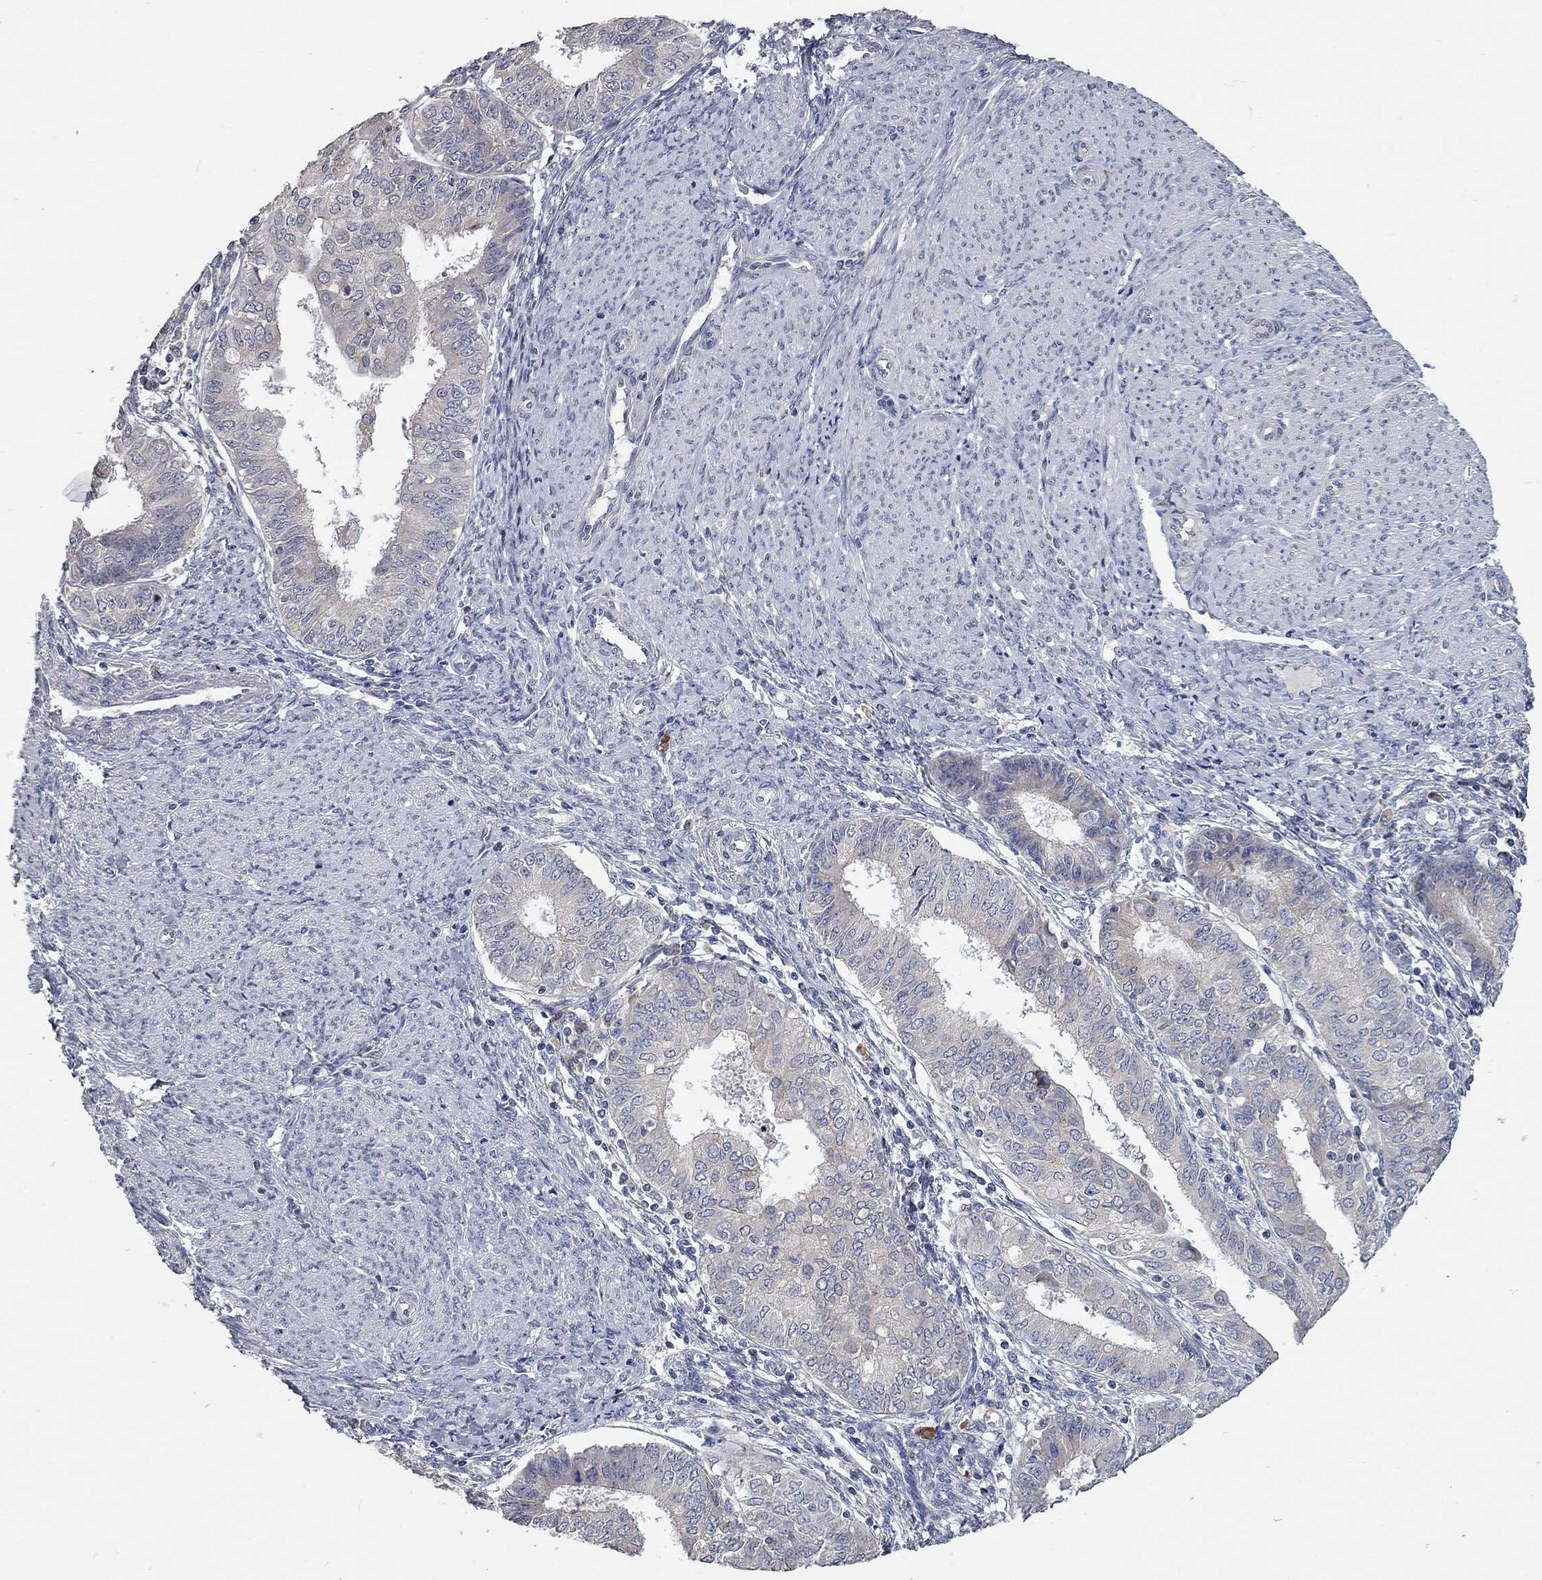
{"staining": {"intensity": "negative", "quantity": "none", "location": "none"}, "tissue": "endometrial cancer", "cell_type": "Tumor cells", "image_type": "cancer", "snomed": [{"axis": "morphology", "description": "Adenocarcinoma, NOS"}, {"axis": "topography", "description": "Endometrium"}], "caption": "Immunohistochemical staining of human endometrial adenocarcinoma demonstrates no significant staining in tumor cells.", "gene": "XAGE2", "patient": {"sex": "female", "age": 68}}